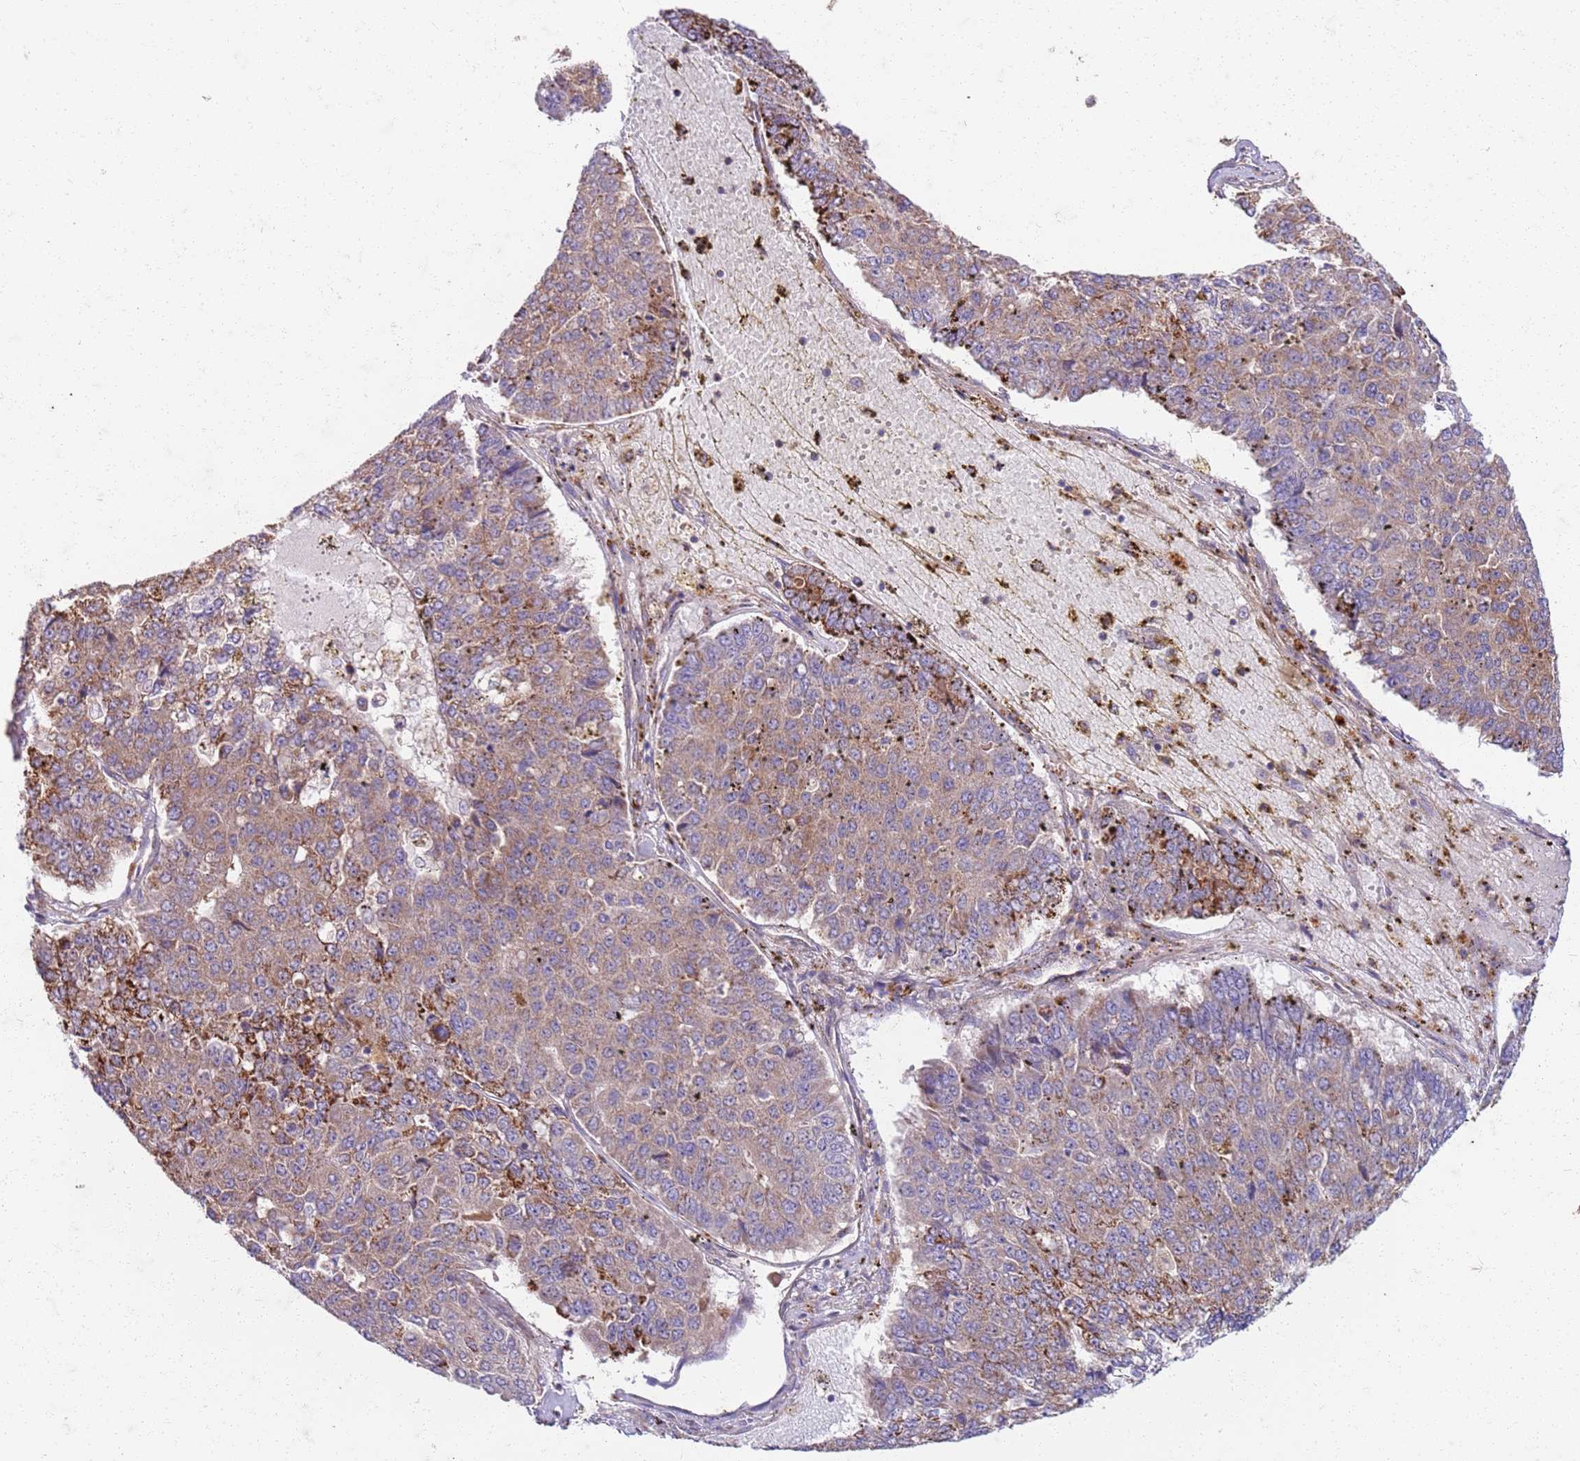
{"staining": {"intensity": "weak", "quantity": ">75%", "location": "cytoplasmic/membranous"}, "tissue": "pancreatic cancer", "cell_type": "Tumor cells", "image_type": "cancer", "snomed": [{"axis": "morphology", "description": "Adenocarcinoma, NOS"}, {"axis": "topography", "description": "Pancreas"}], "caption": "Protein expression analysis of pancreatic adenocarcinoma demonstrates weak cytoplasmic/membranous positivity in approximately >75% of tumor cells. (DAB IHC with brightfield microscopy, high magnification).", "gene": "OSBP", "patient": {"sex": "male", "age": 50}}